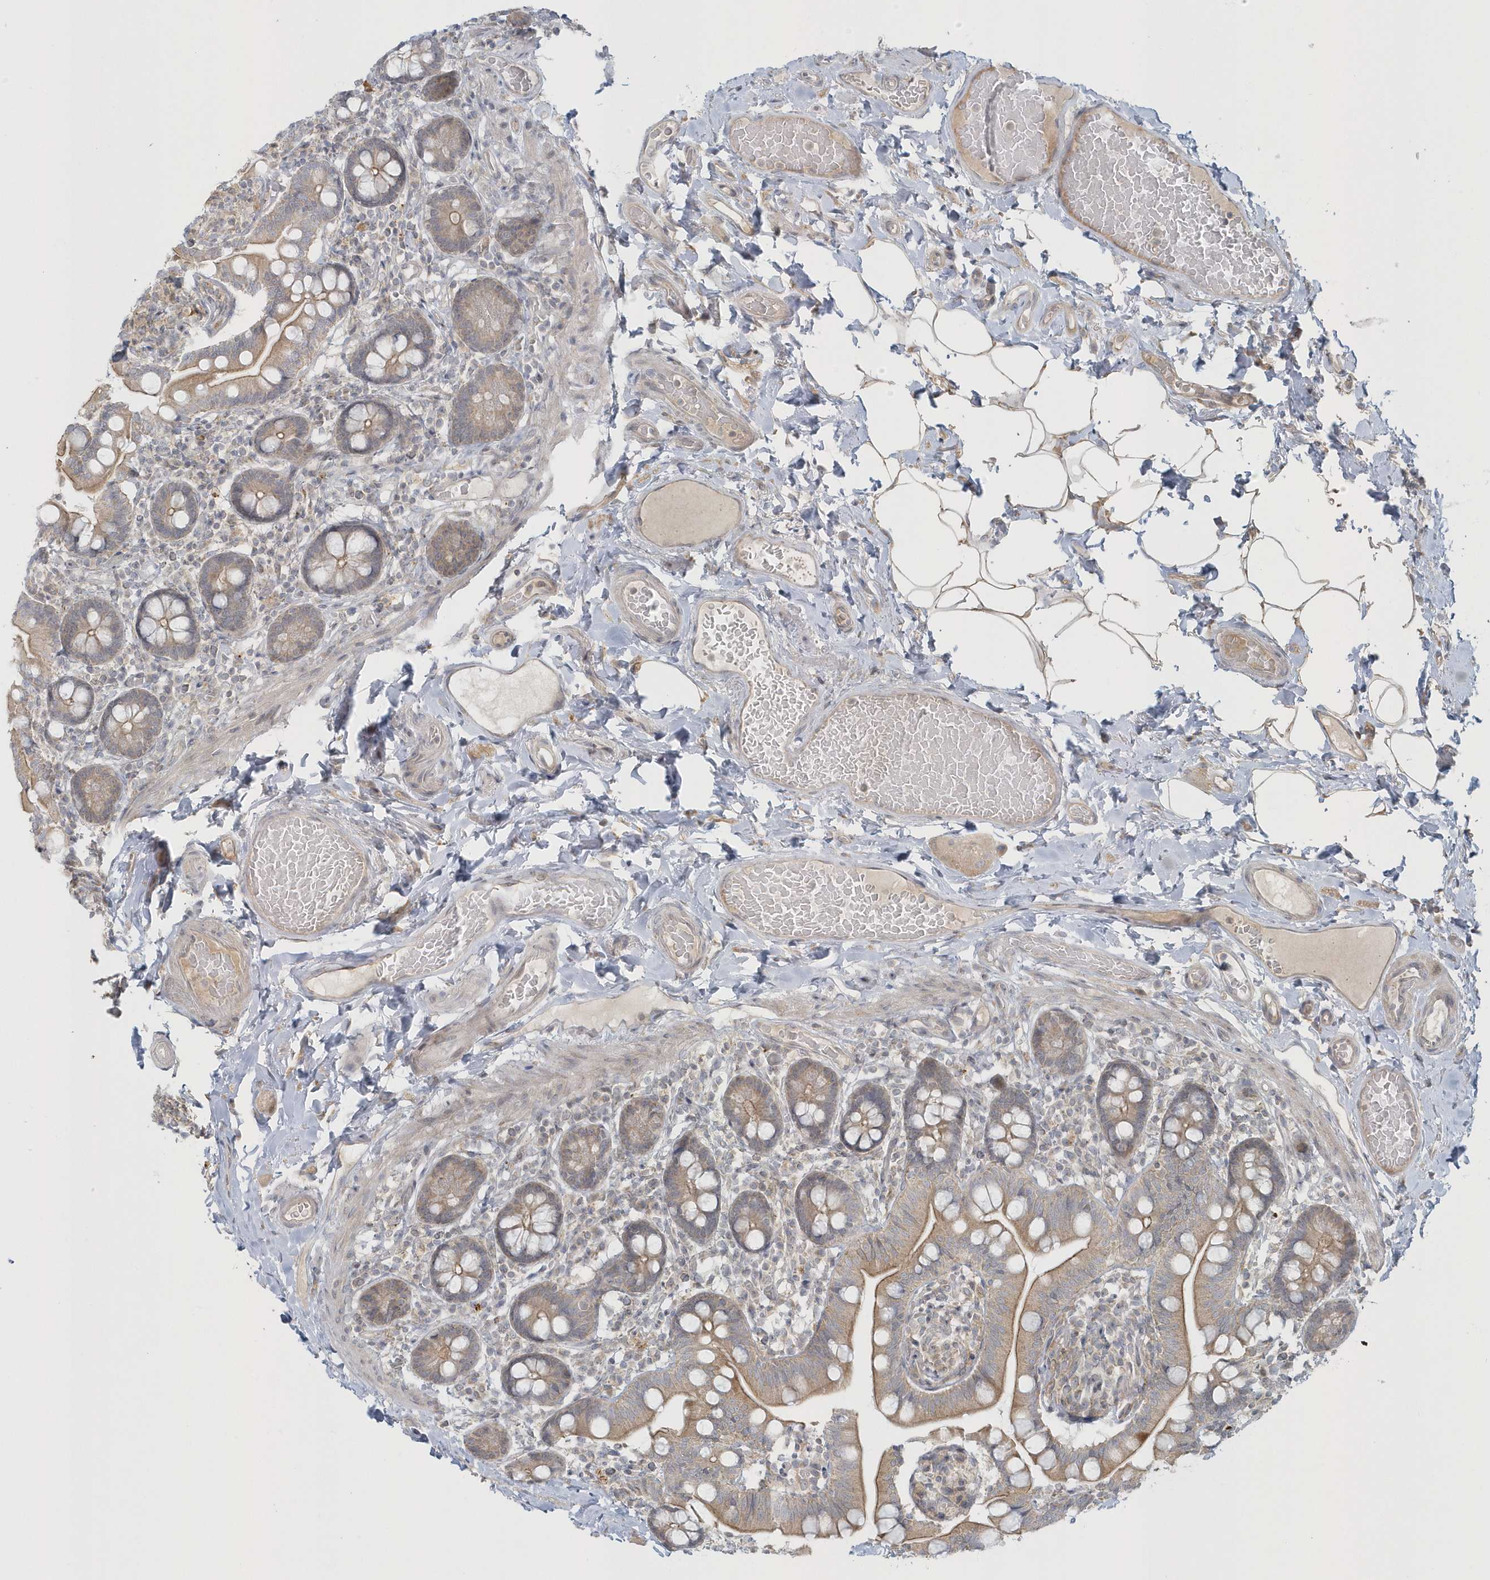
{"staining": {"intensity": "moderate", "quantity": ">75%", "location": "cytoplasmic/membranous"}, "tissue": "small intestine", "cell_type": "Glandular cells", "image_type": "normal", "snomed": [{"axis": "morphology", "description": "Normal tissue, NOS"}, {"axis": "topography", "description": "Small intestine"}], "caption": "An immunohistochemistry histopathology image of unremarkable tissue is shown. Protein staining in brown shows moderate cytoplasmic/membranous positivity in small intestine within glandular cells.", "gene": "BLTP3A", "patient": {"sex": "female", "age": 64}}